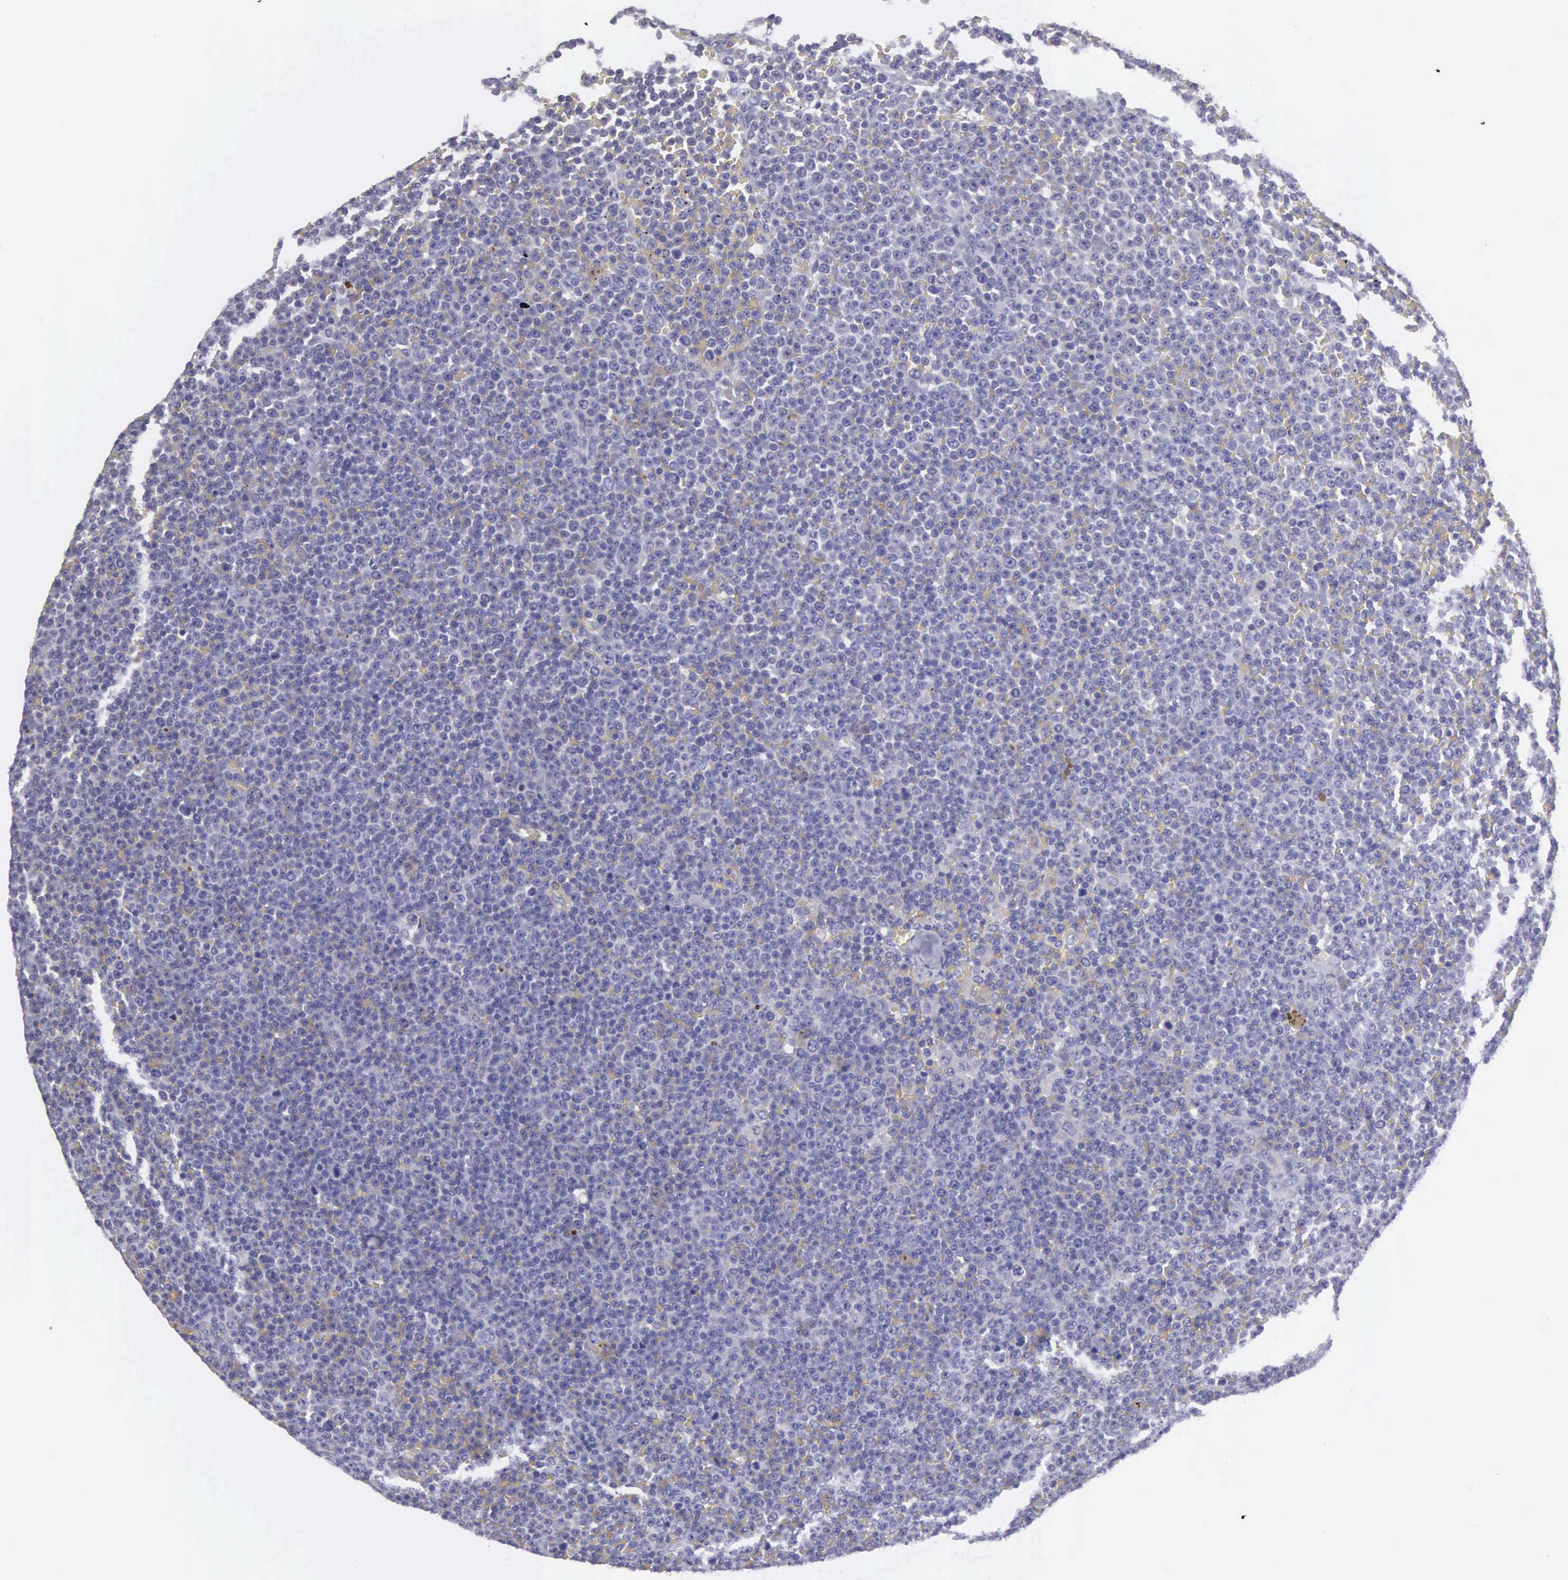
{"staining": {"intensity": "negative", "quantity": "none", "location": "none"}, "tissue": "lymphoma", "cell_type": "Tumor cells", "image_type": "cancer", "snomed": [{"axis": "morphology", "description": "Malignant lymphoma, non-Hodgkin's type, Low grade"}, {"axis": "topography", "description": "Lymph node"}], "caption": "A histopathology image of human low-grade malignant lymphoma, non-Hodgkin's type is negative for staining in tumor cells.", "gene": "SLITRK4", "patient": {"sex": "male", "age": 50}}